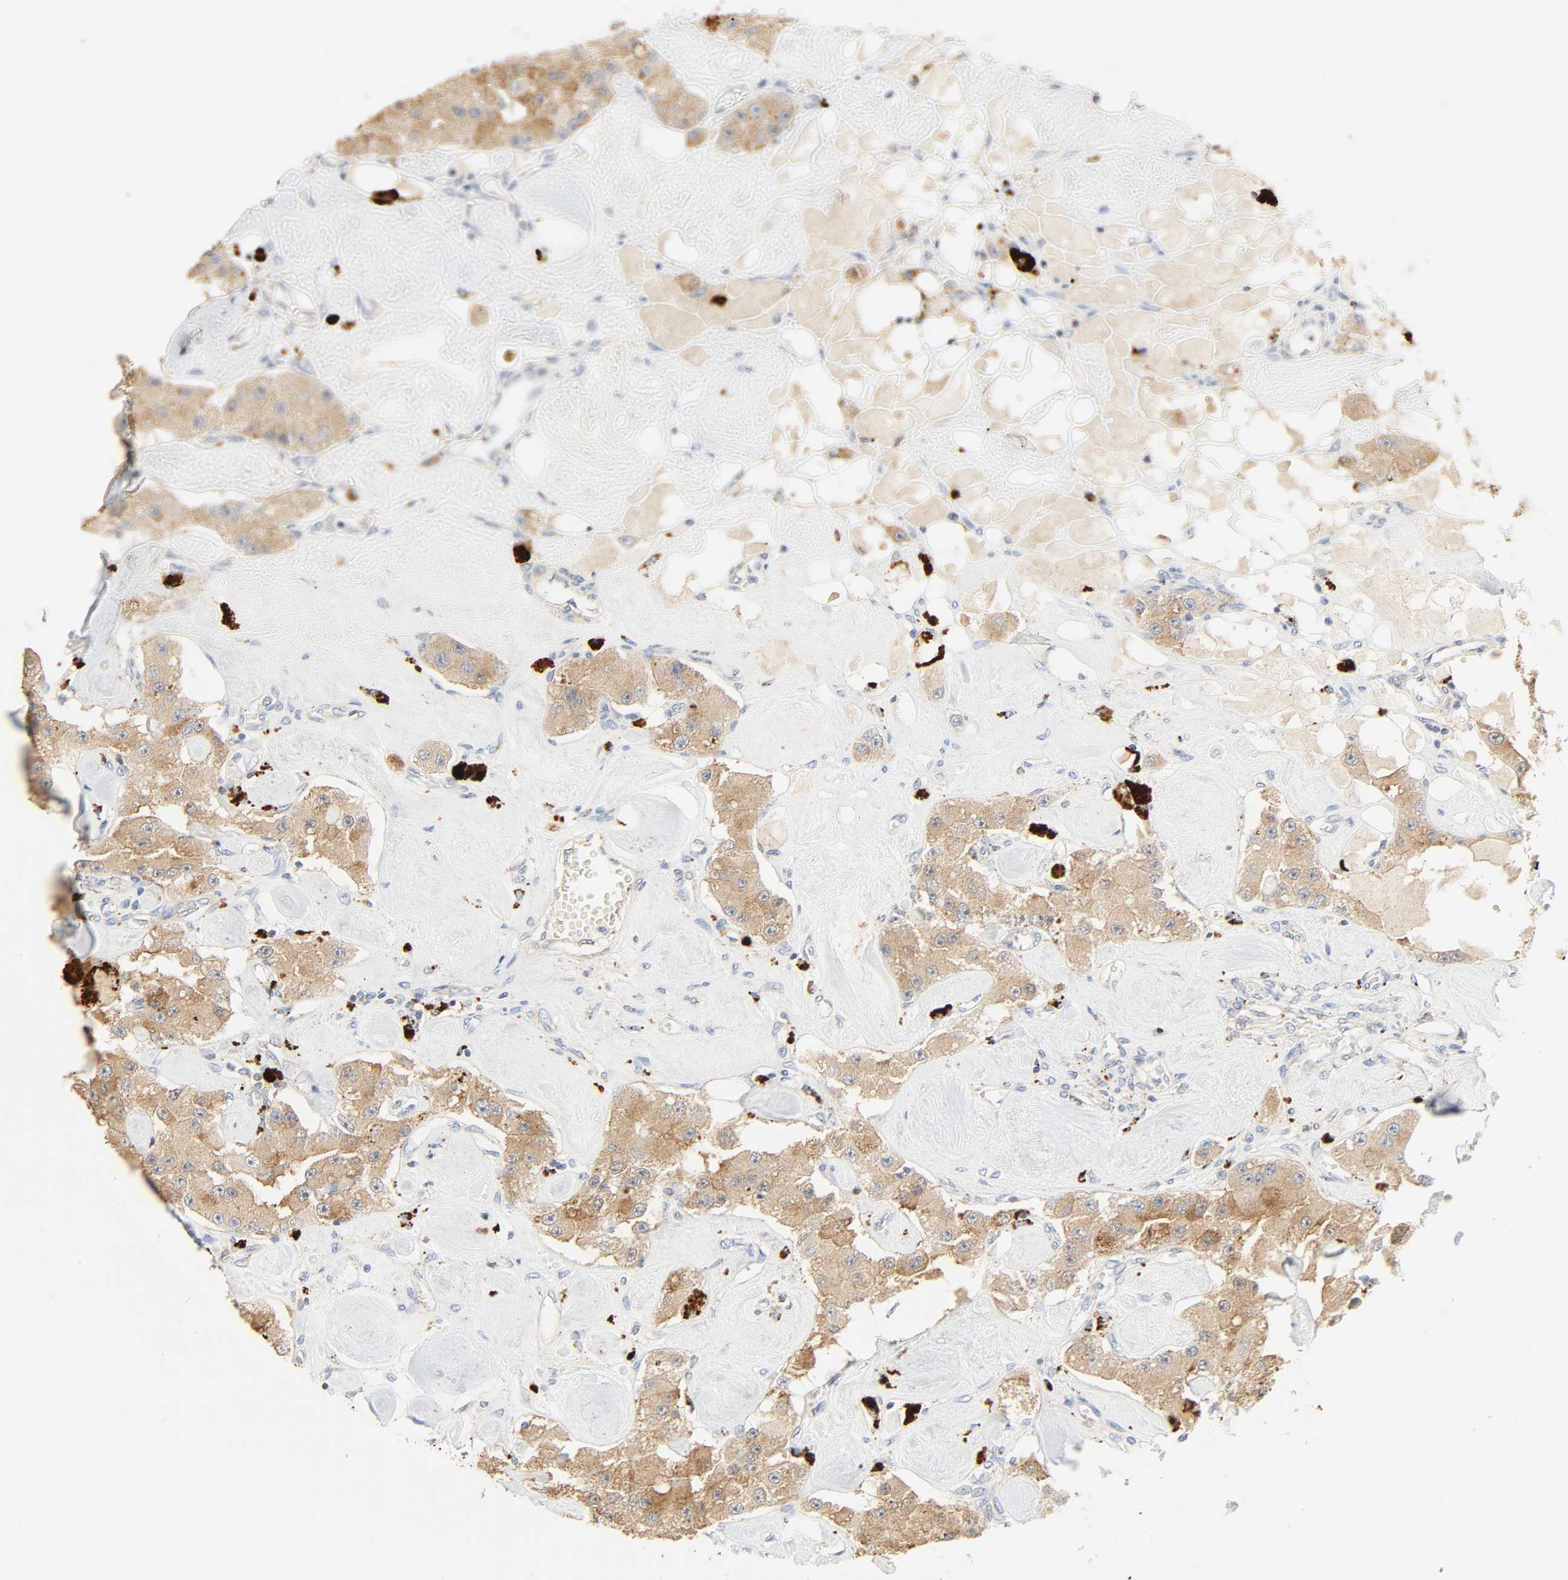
{"staining": {"intensity": "moderate", "quantity": ">75%", "location": "cytoplasmic/membranous"}, "tissue": "carcinoid", "cell_type": "Tumor cells", "image_type": "cancer", "snomed": [{"axis": "morphology", "description": "Carcinoid, malignant, NOS"}, {"axis": "topography", "description": "Pancreas"}], "caption": "A high-resolution micrograph shows IHC staining of carcinoid, which exhibits moderate cytoplasmic/membranous positivity in about >75% of tumor cells.", "gene": "CAMK2A", "patient": {"sex": "male", "age": 41}}